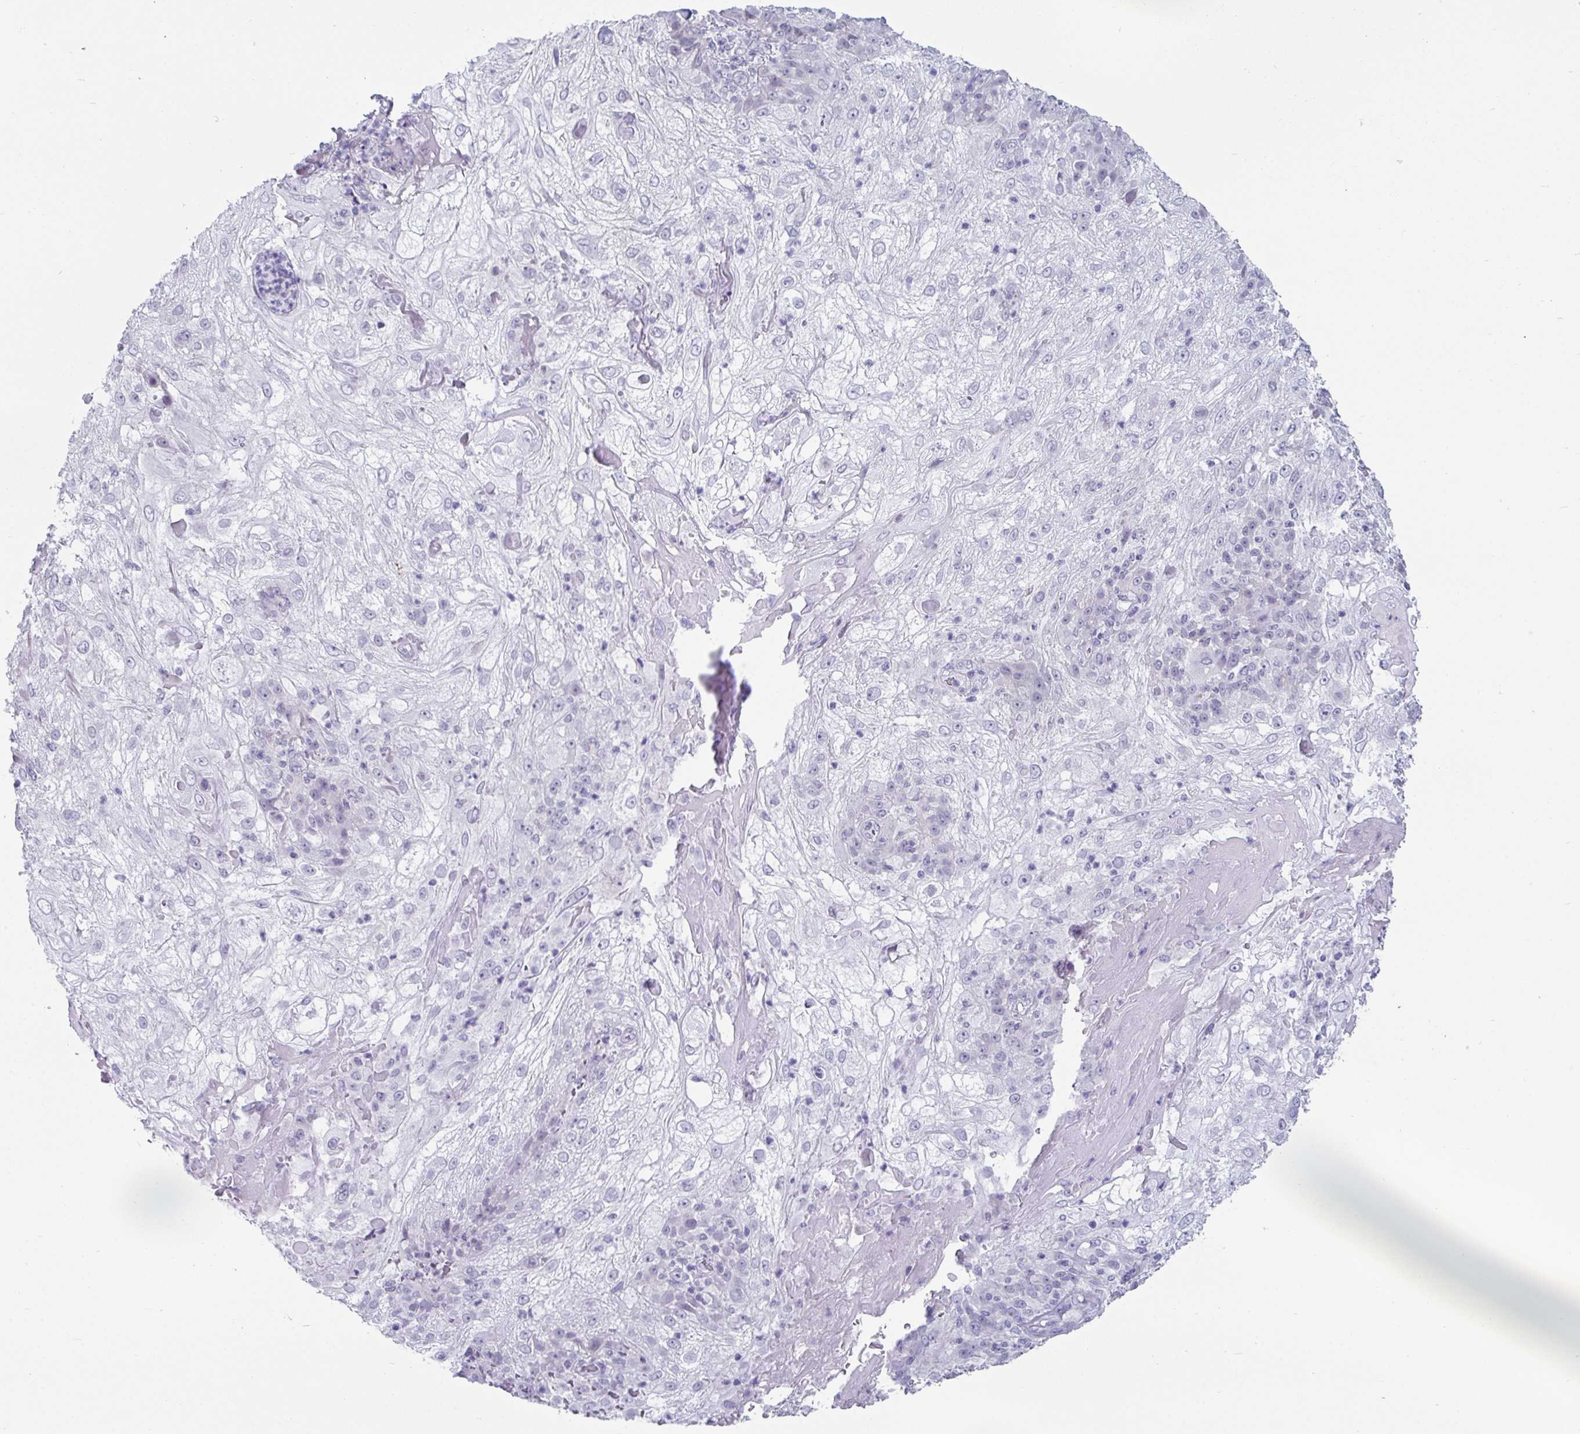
{"staining": {"intensity": "negative", "quantity": "none", "location": "none"}, "tissue": "skin cancer", "cell_type": "Tumor cells", "image_type": "cancer", "snomed": [{"axis": "morphology", "description": "Normal tissue, NOS"}, {"axis": "morphology", "description": "Squamous cell carcinoma, NOS"}, {"axis": "topography", "description": "Skin"}], "caption": "DAB immunohistochemical staining of skin squamous cell carcinoma demonstrates no significant positivity in tumor cells.", "gene": "VSIG10L", "patient": {"sex": "female", "age": 83}}